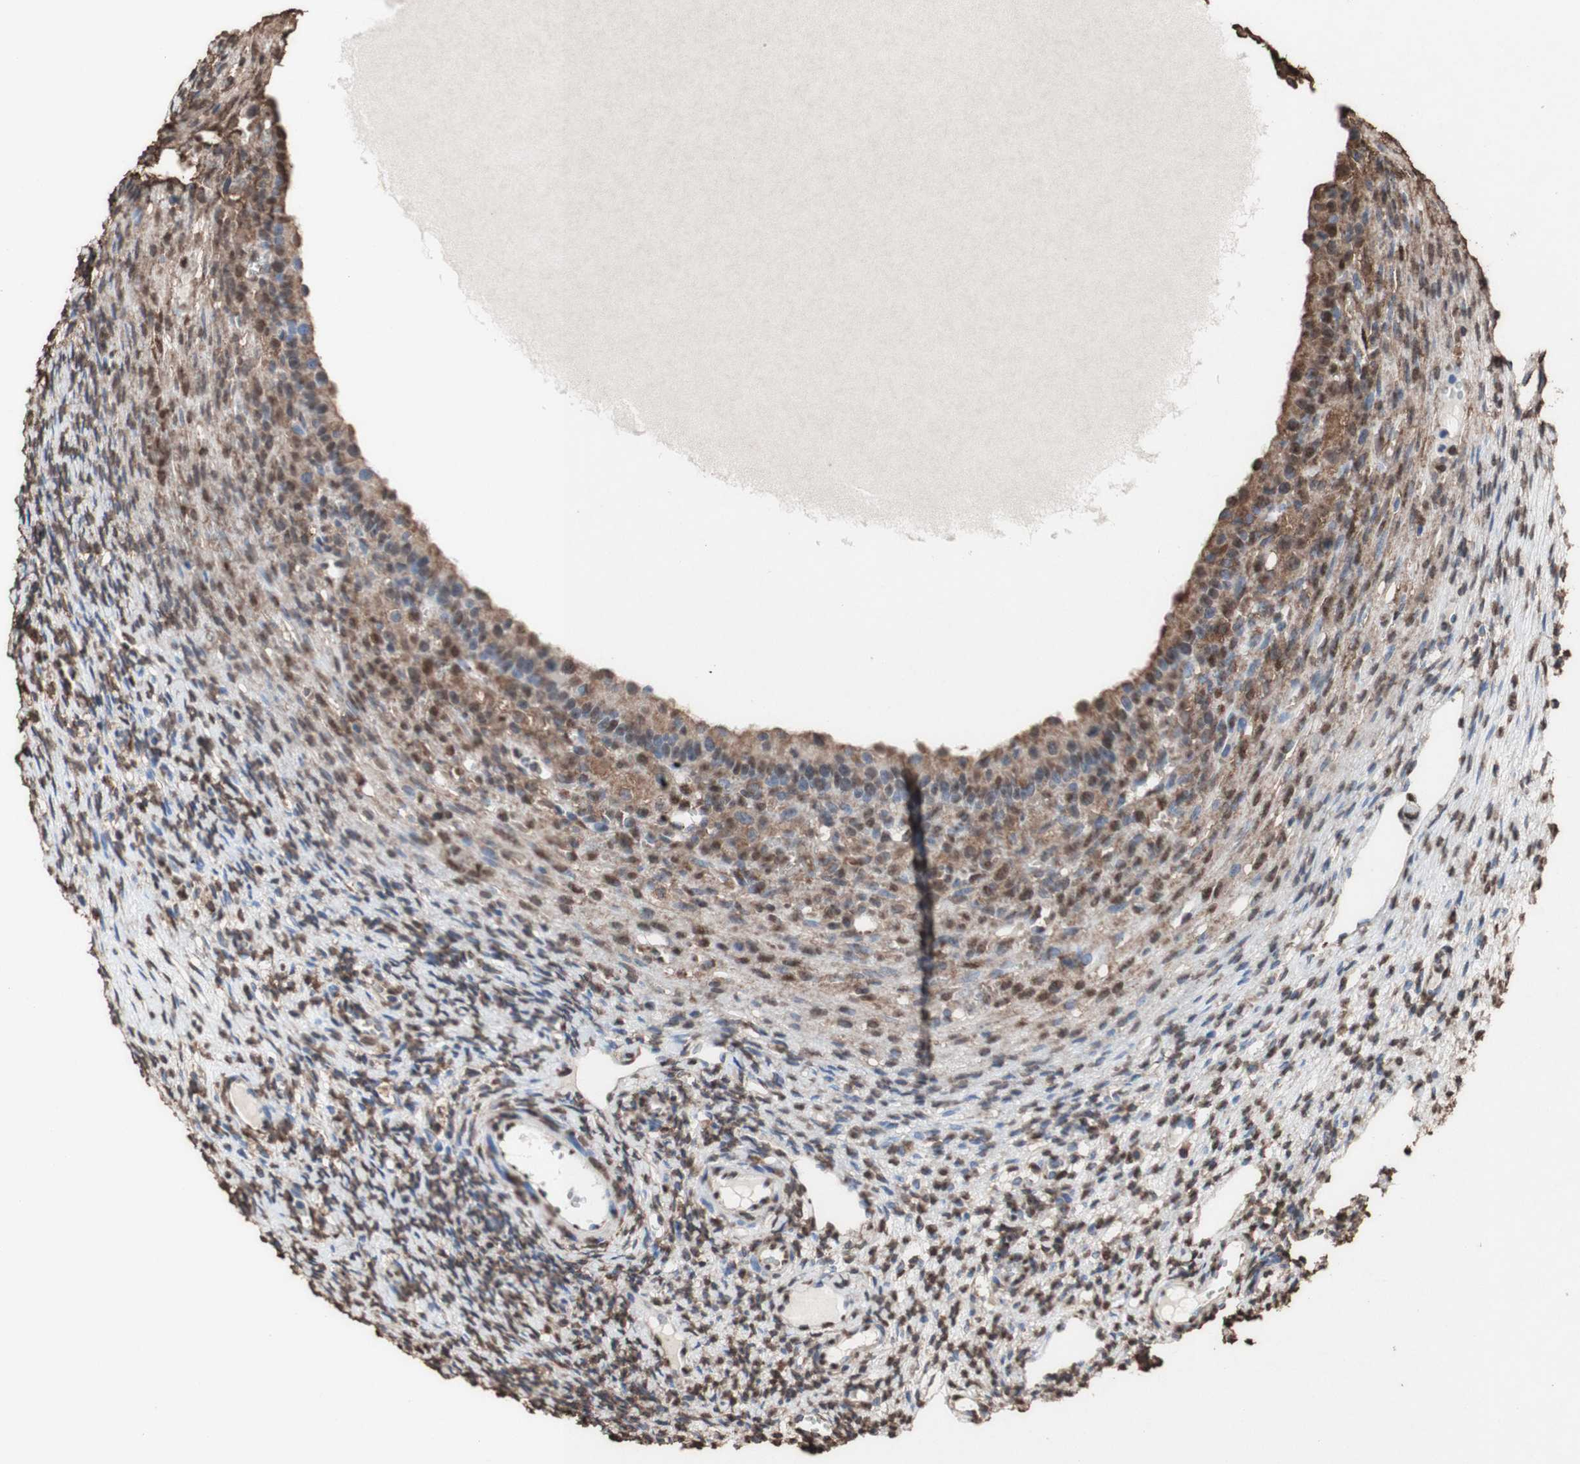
{"staining": {"intensity": "moderate", "quantity": "25%-75%", "location": "cytoplasmic/membranous,nuclear"}, "tissue": "ovary", "cell_type": "Follicle cells", "image_type": "normal", "snomed": [{"axis": "morphology", "description": "Normal tissue, NOS"}, {"axis": "topography", "description": "Ovary"}], "caption": "The immunohistochemical stain labels moderate cytoplasmic/membranous,nuclear expression in follicle cells of benign ovary.", "gene": "PIDD1", "patient": {"sex": "female", "age": 33}}